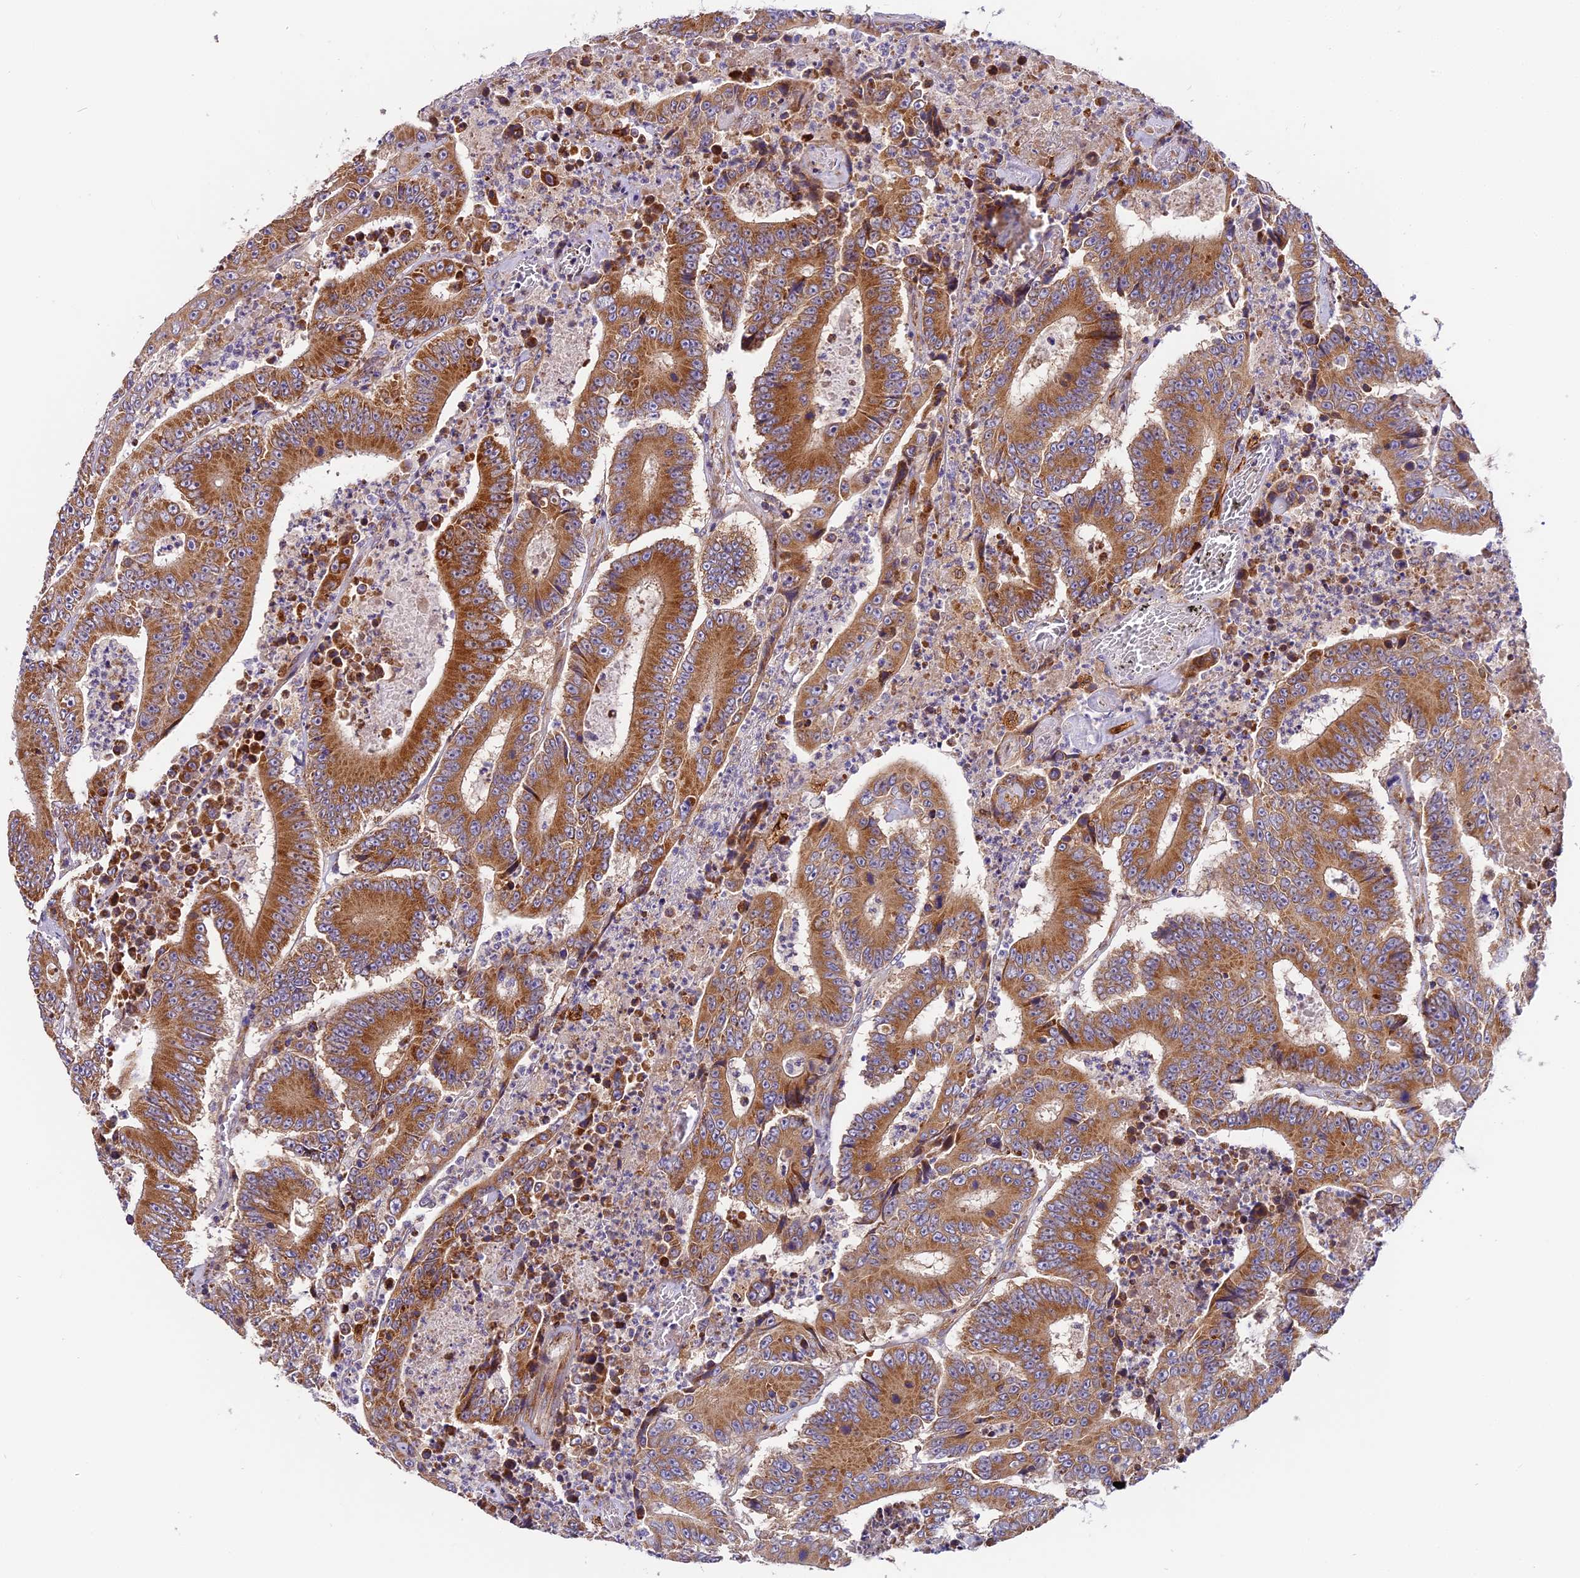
{"staining": {"intensity": "moderate", "quantity": ">75%", "location": "cytoplasmic/membranous"}, "tissue": "colorectal cancer", "cell_type": "Tumor cells", "image_type": "cancer", "snomed": [{"axis": "morphology", "description": "Adenocarcinoma, NOS"}, {"axis": "topography", "description": "Colon"}], "caption": "Protein staining of colorectal cancer tissue exhibits moderate cytoplasmic/membranous expression in about >75% of tumor cells.", "gene": "MRAS", "patient": {"sex": "male", "age": 83}}